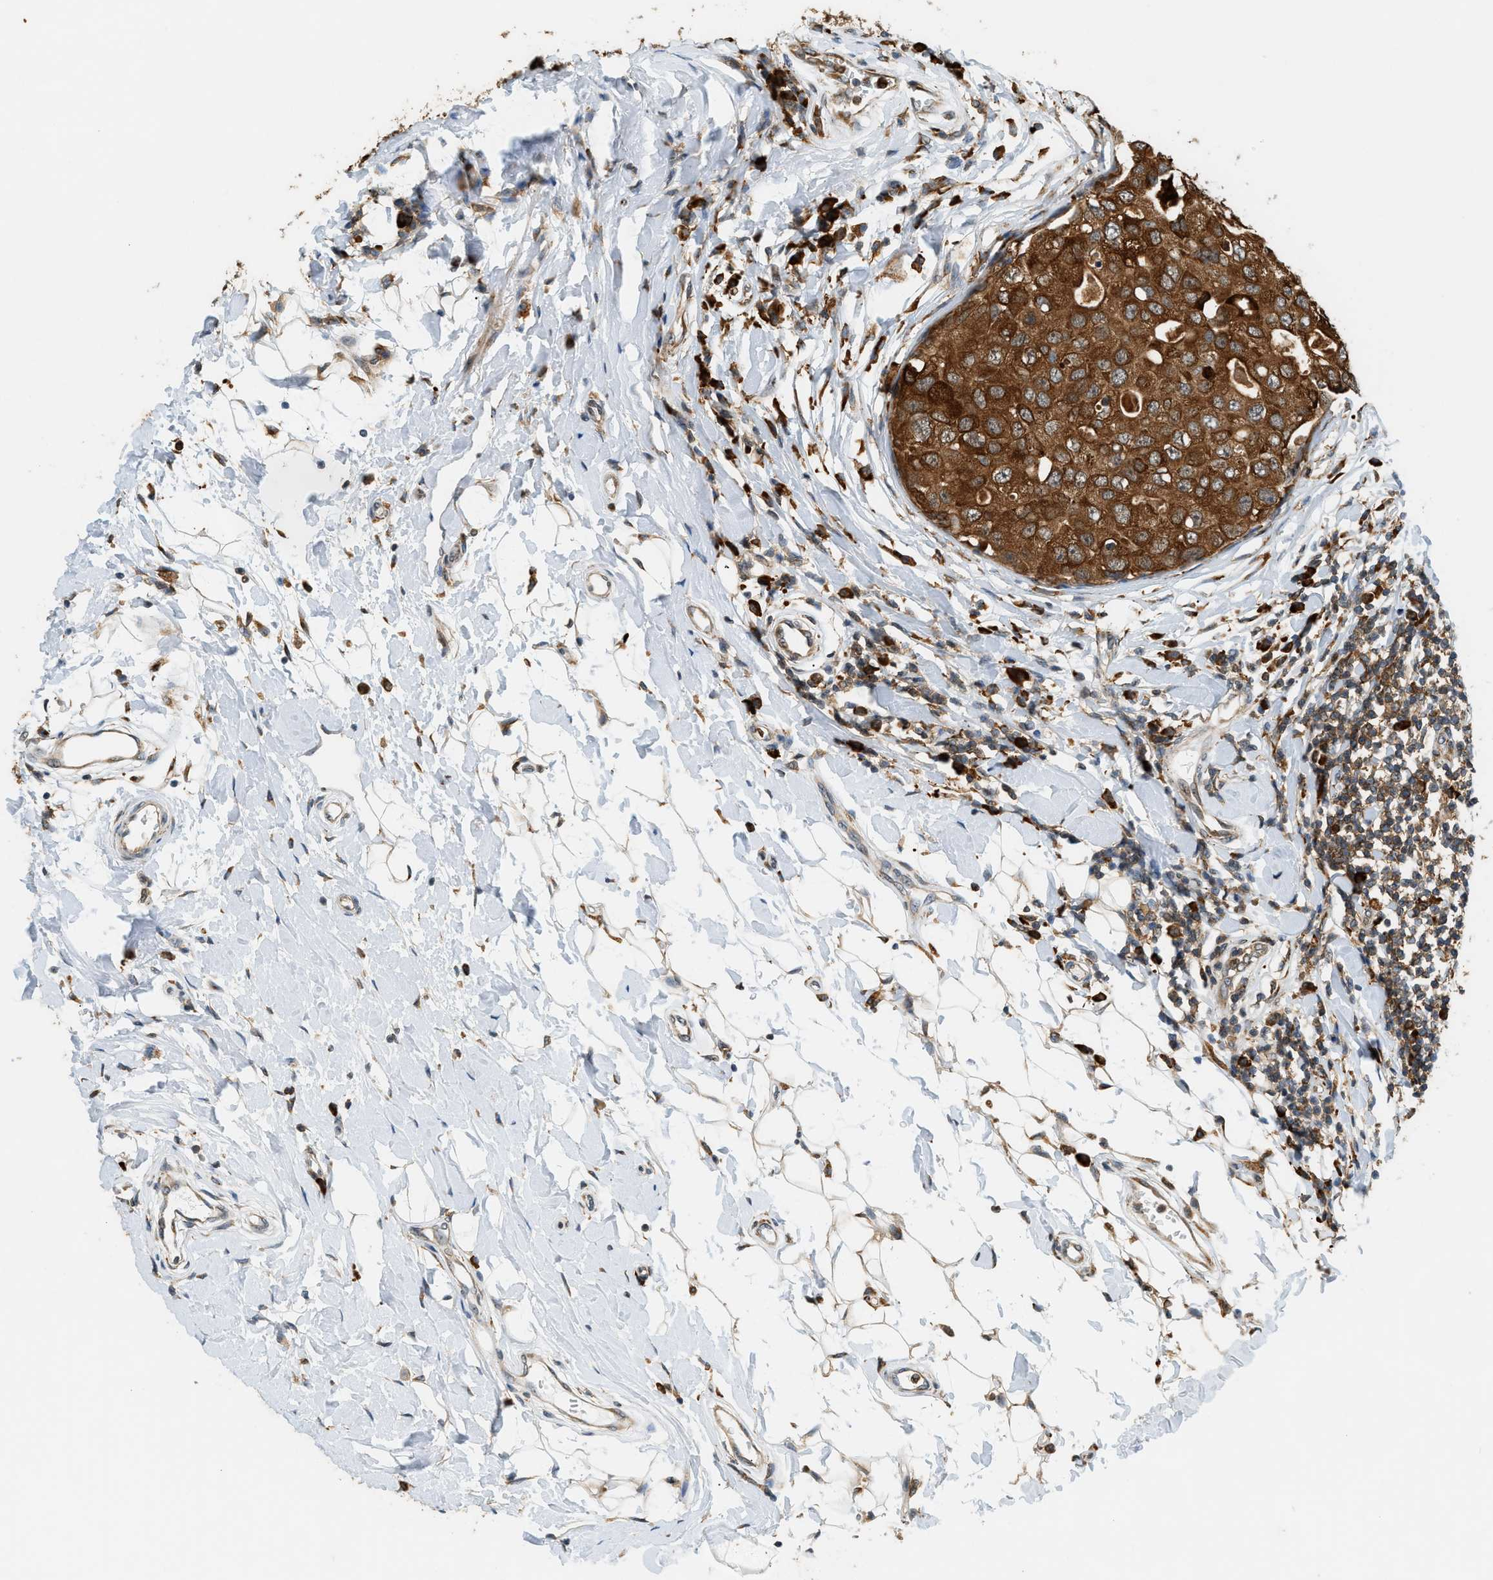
{"staining": {"intensity": "strong", "quantity": ">75%", "location": "cytoplasmic/membranous"}, "tissue": "breast cancer", "cell_type": "Tumor cells", "image_type": "cancer", "snomed": [{"axis": "morphology", "description": "Duct carcinoma"}, {"axis": "topography", "description": "Breast"}], "caption": "Human breast cancer stained with a brown dye shows strong cytoplasmic/membranous positive expression in approximately >75% of tumor cells.", "gene": "SEMA4D", "patient": {"sex": "female", "age": 27}}